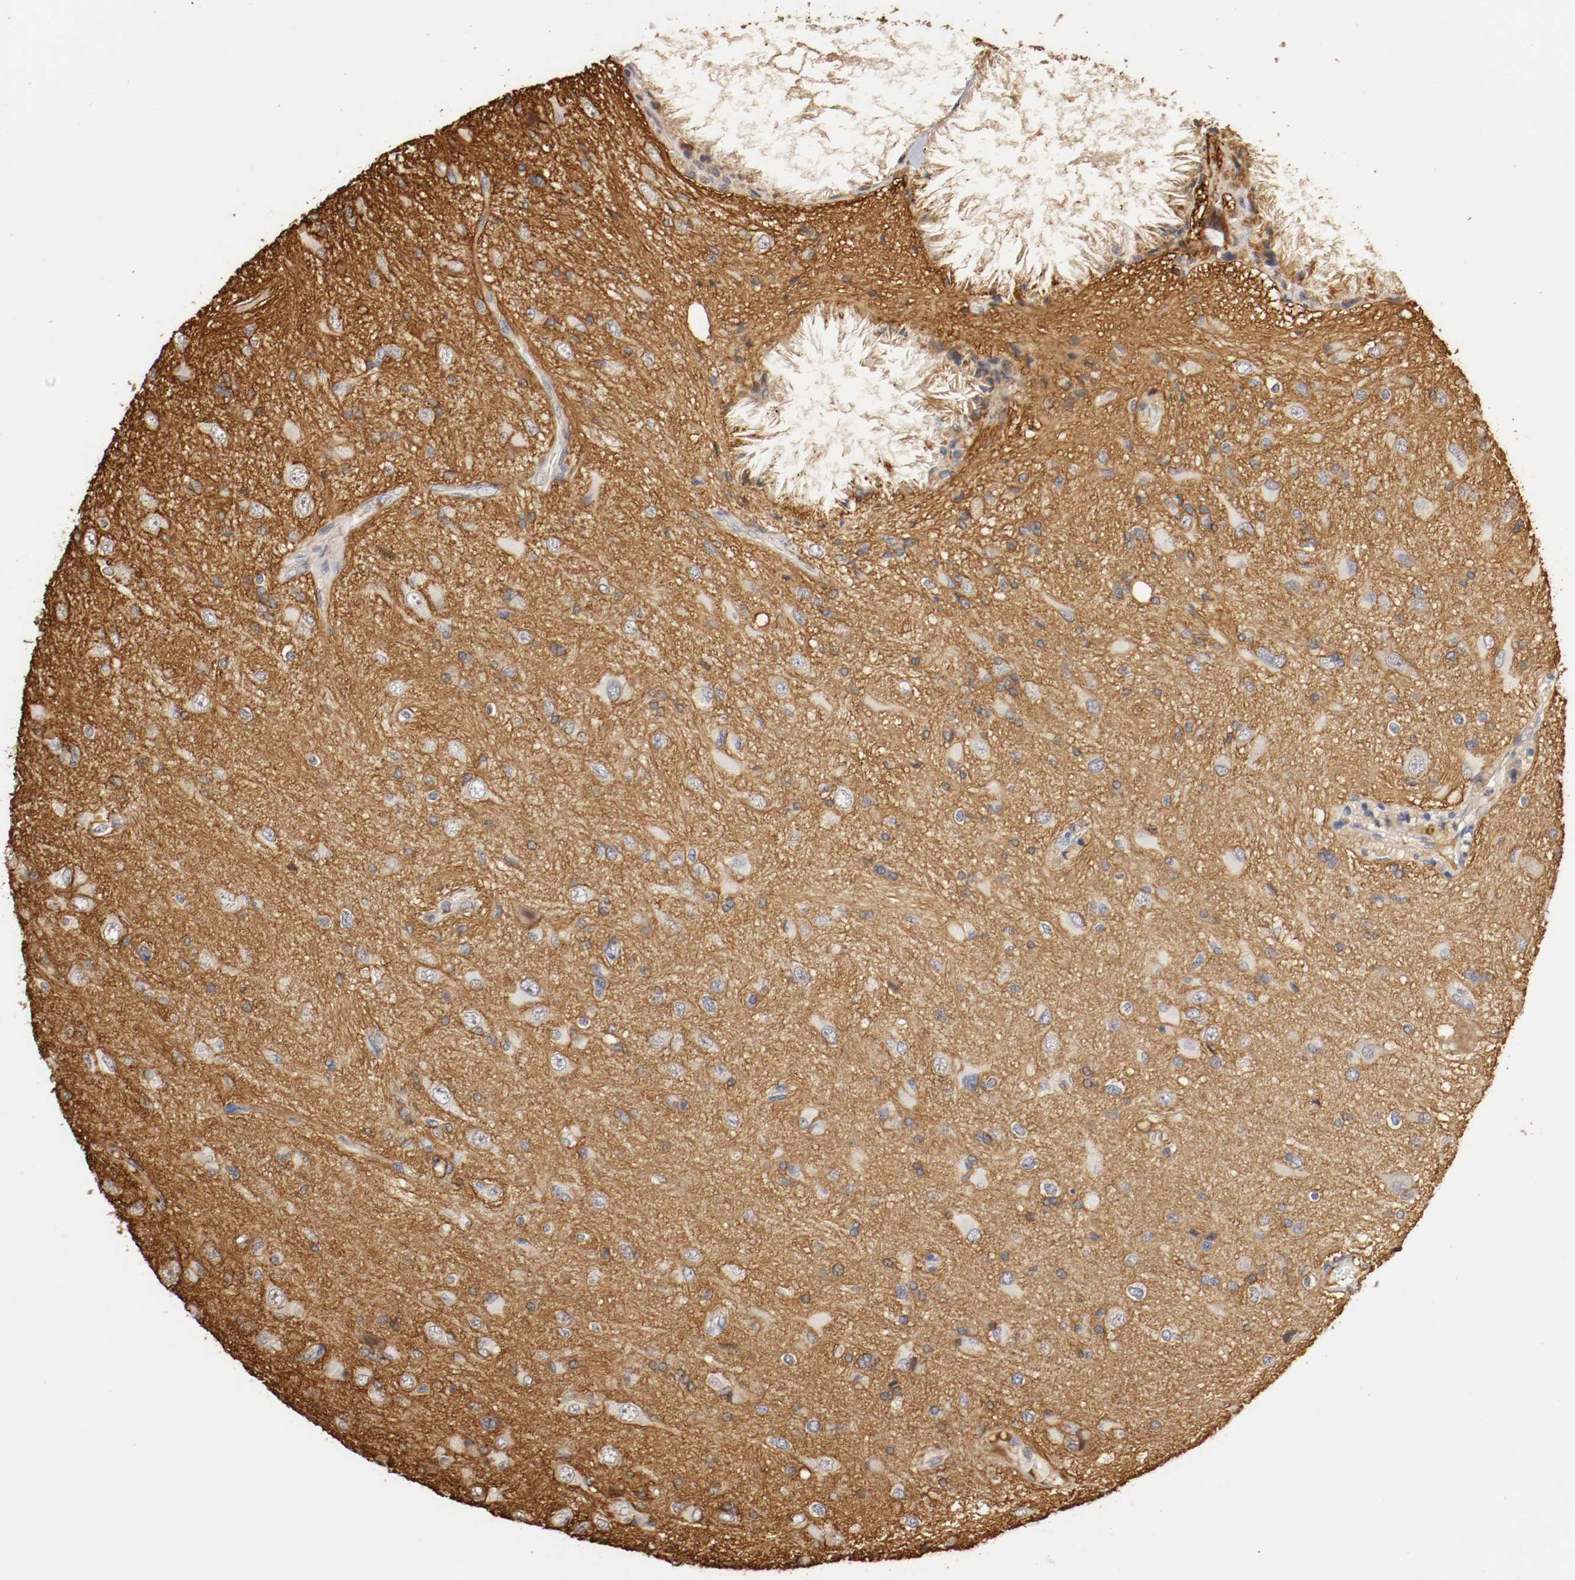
{"staining": {"intensity": "weak", "quantity": "25%-75%", "location": "cytoplasmic/membranous"}, "tissue": "glioma", "cell_type": "Tumor cells", "image_type": "cancer", "snomed": [{"axis": "morphology", "description": "Glioma, malignant, High grade"}, {"axis": "topography", "description": "Brain"}], "caption": "This is an image of IHC staining of malignant high-grade glioma, which shows weak expression in the cytoplasmic/membranous of tumor cells.", "gene": "TNFRSF1B", "patient": {"sex": "male", "age": 47}}